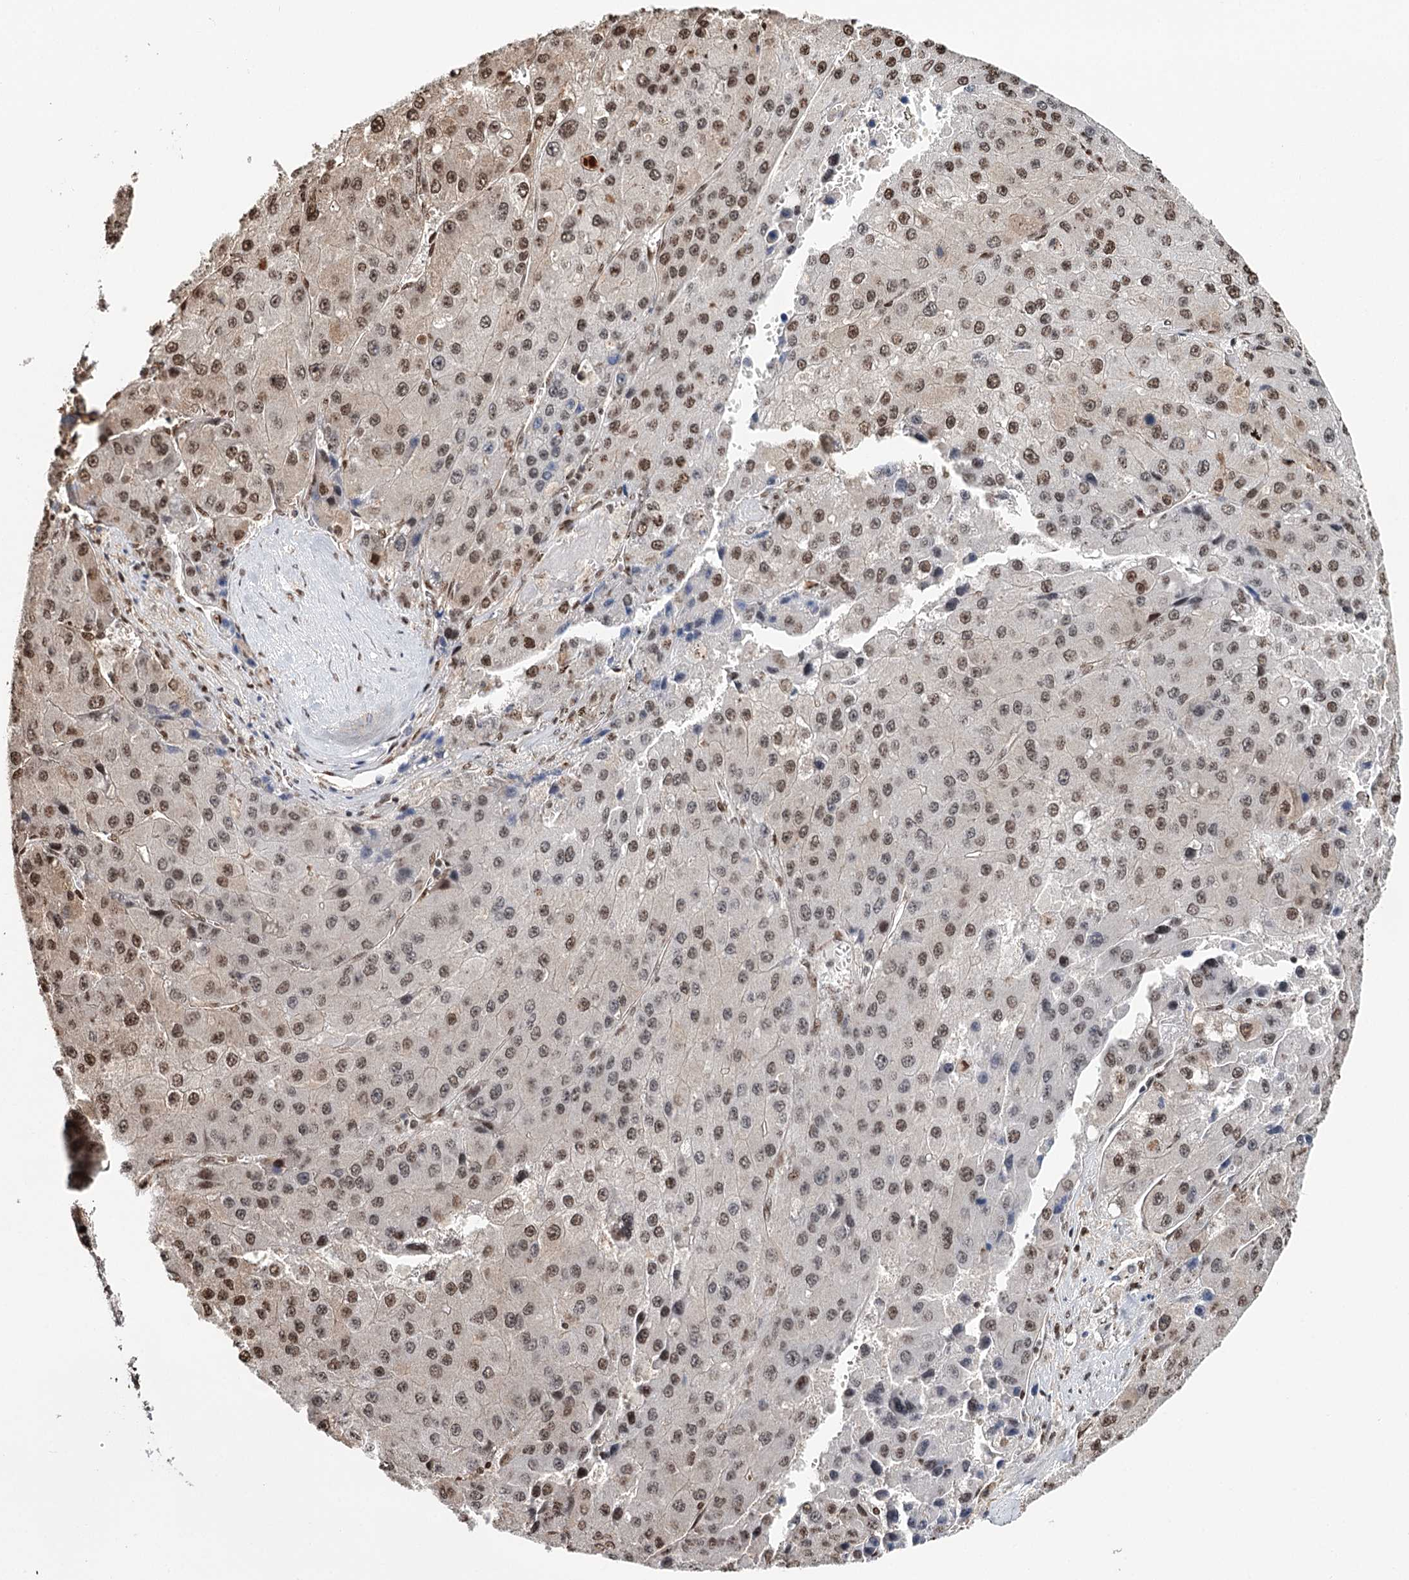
{"staining": {"intensity": "moderate", "quantity": "25%-75%", "location": "nuclear"}, "tissue": "liver cancer", "cell_type": "Tumor cells", "image_type": "cancer", "snomed": [{"axis": "morphology", "description": "Carcinoma, Hepatocellular, NOS"}, {"axis": "topography", "description": "Liver"}], "caption": "The immunohistochemical stain highlights moderate nuclear expression in tumor cells of liver cancer (hepatocellular carcinoma) tissue.", "gene": "RPS27A", "patient": {"sex": "female", "age": 73}}